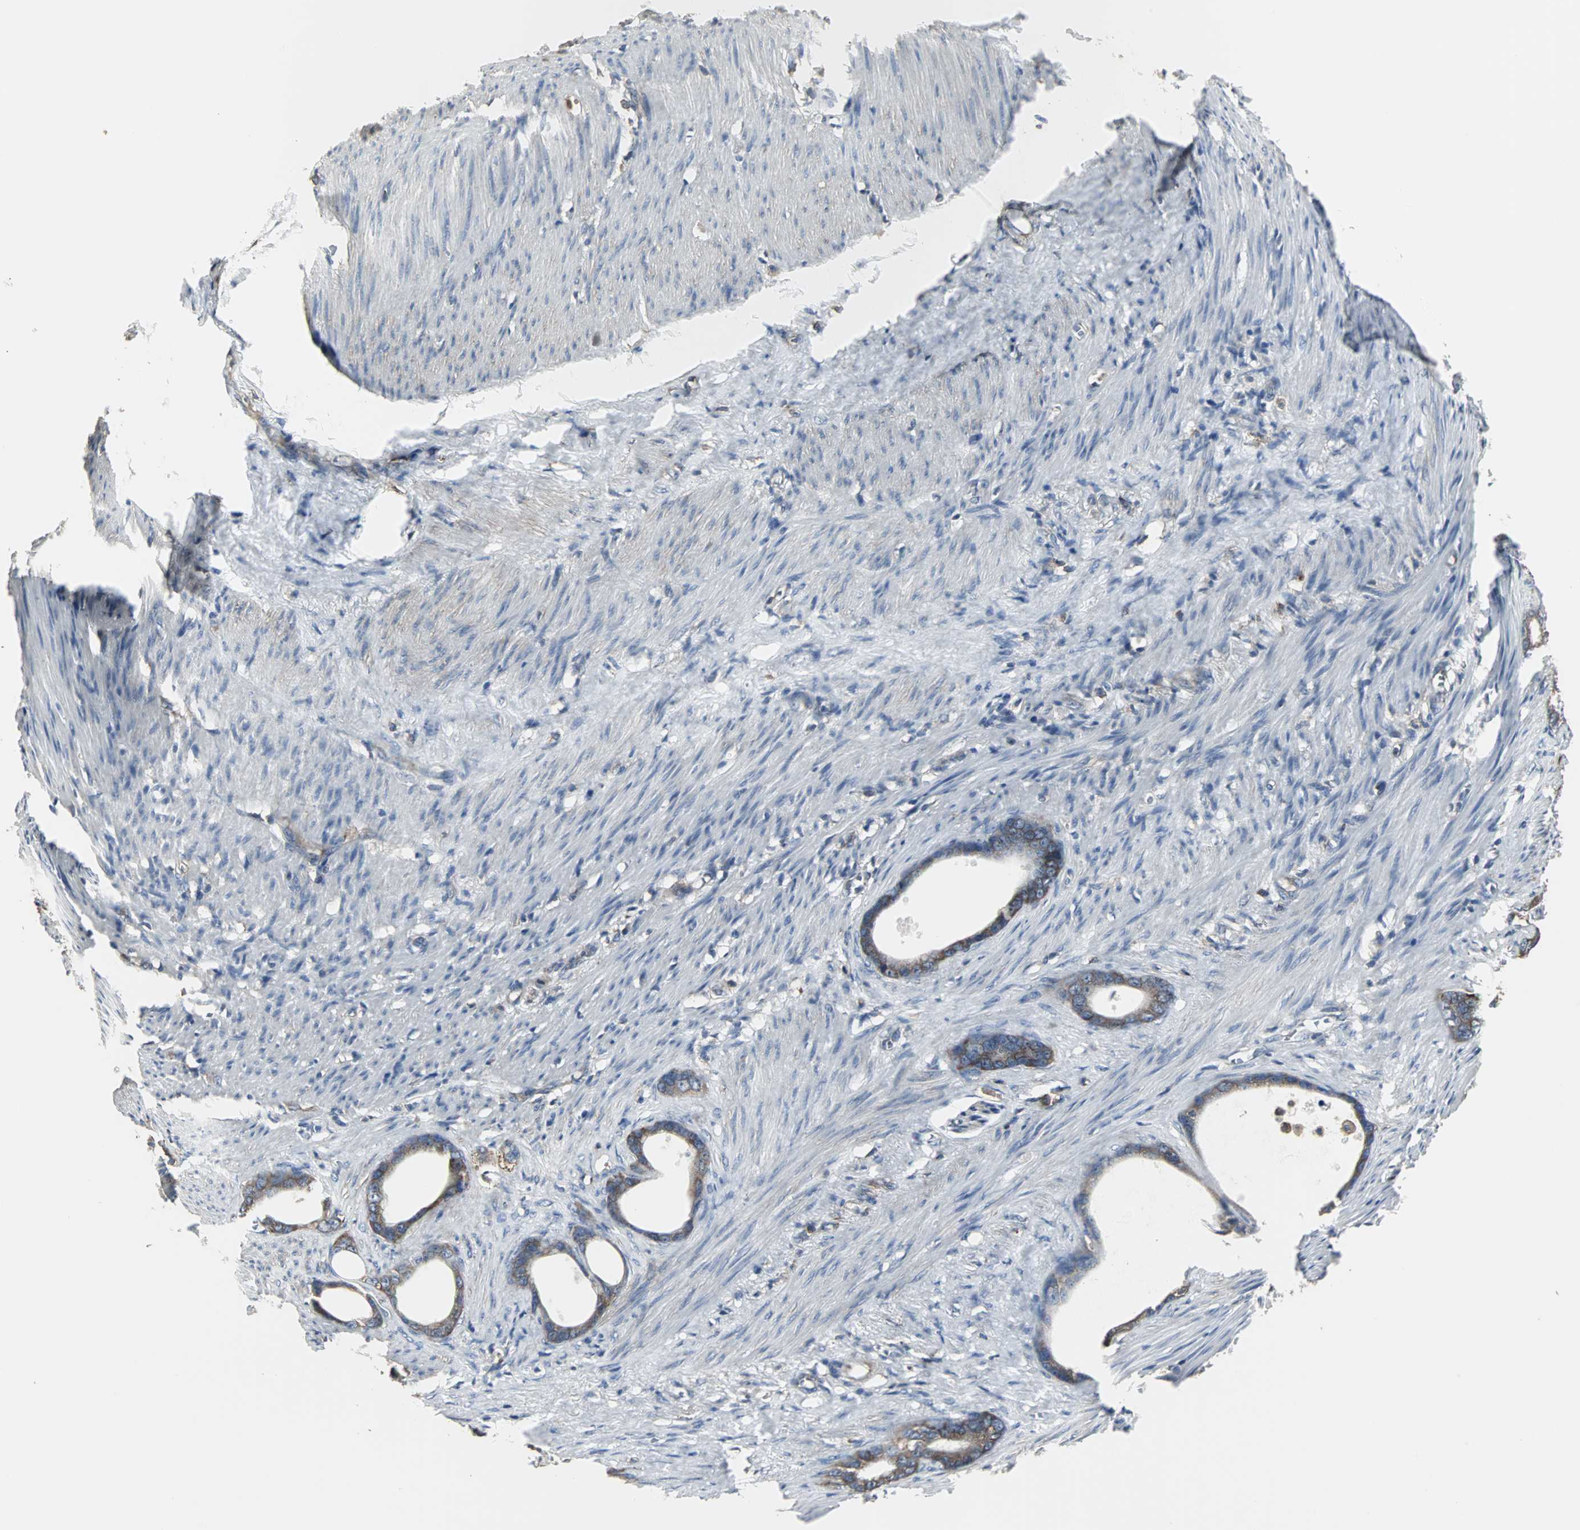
{"staining": {"intensity": "strong", "quantity": ">75%", "location": "cytoplasmic/membranous"}, "tissue": "stomach cancer", "cell_type": "Tumor cells", "image_type": "cancer", "snomed": [{"axis": "morphology", "description": "Adenocarcinoma, NOS"}, {"axis": "topography", "description": "Stomach"}], "caption": "Immunohistochemical staining of stomach adenocarcinoma demonstrates high levels of strong cytoplasmic/membranous expression in approximately >75% of tumor cells.", "gene": "LRRFIP1", "patient": {"sex": "female", "age": 75}}